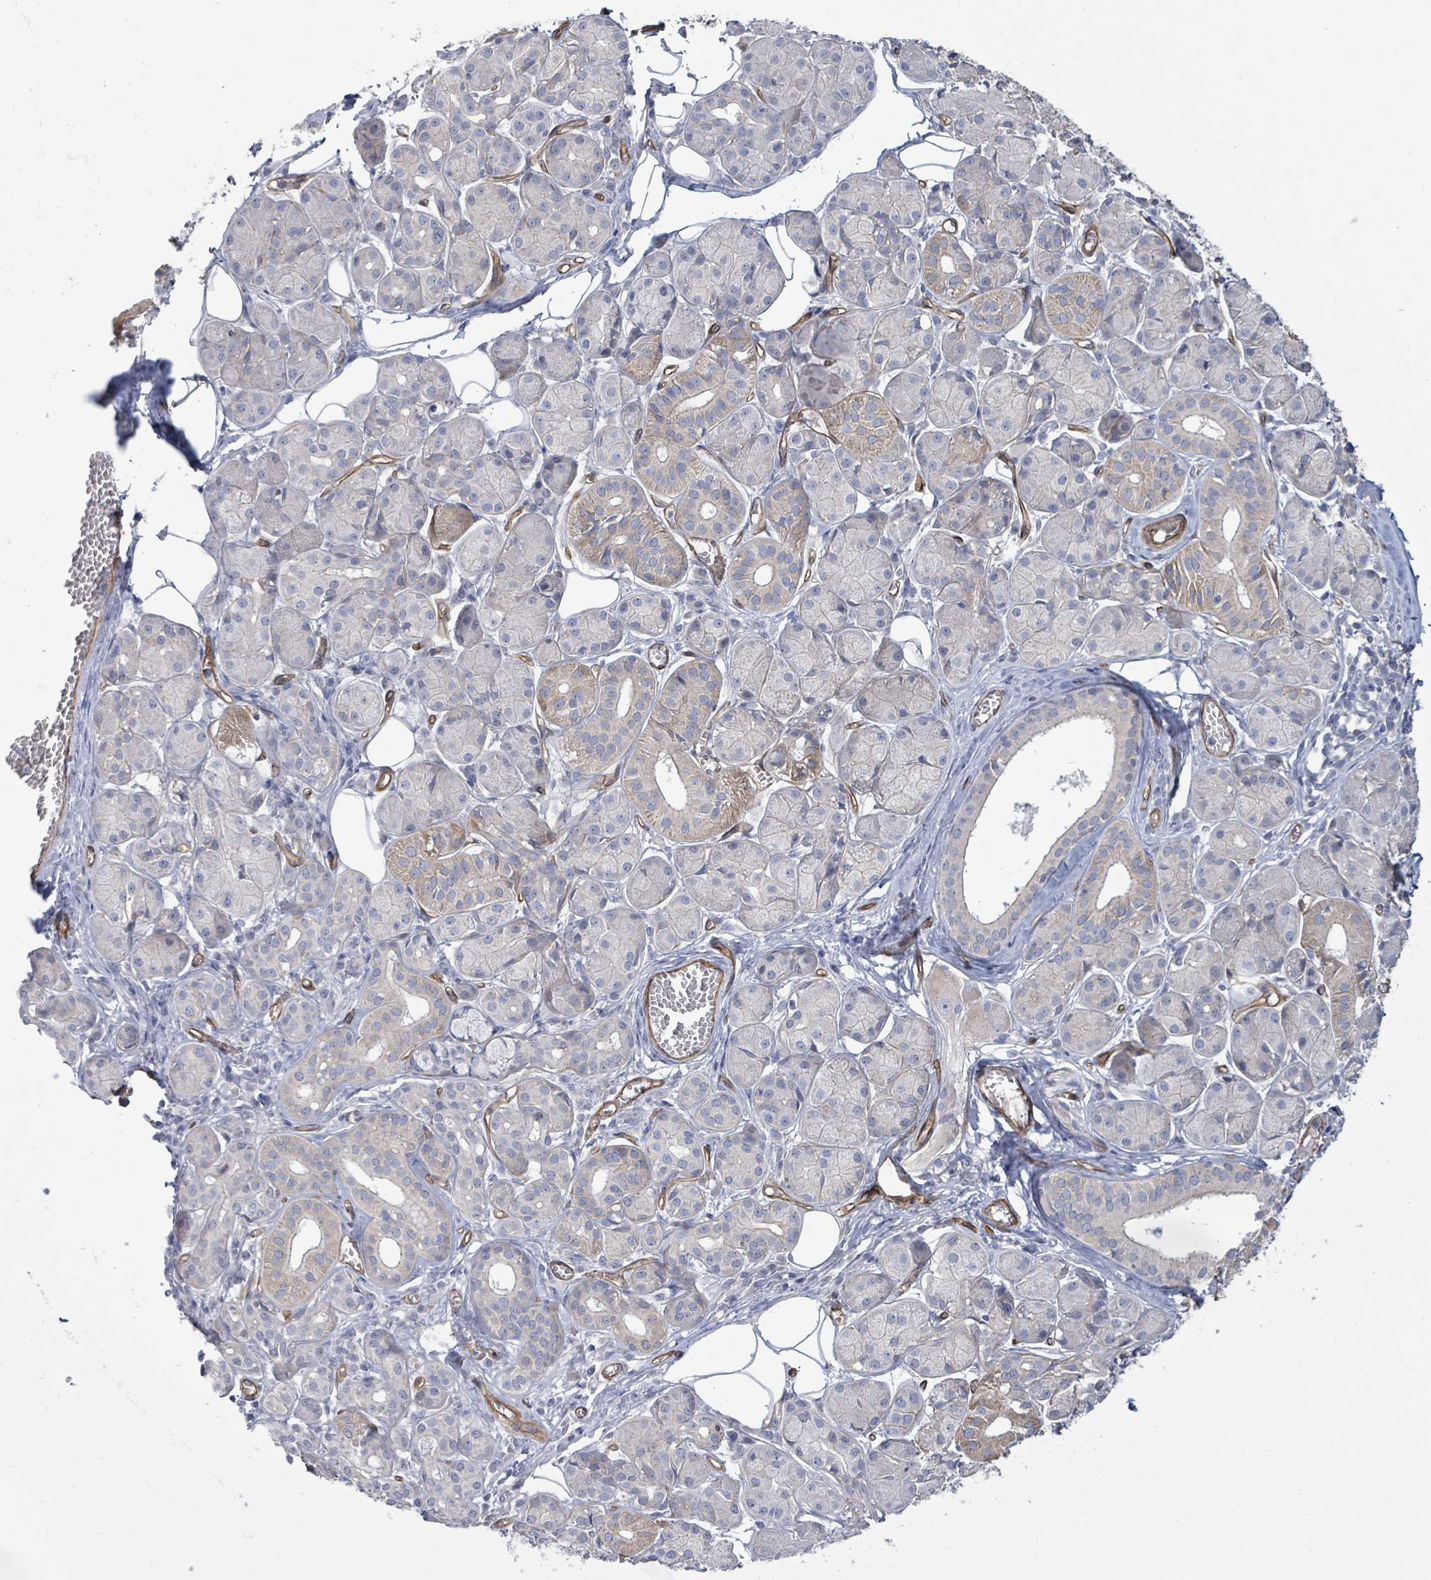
{"staining": {"intensity": "moderate", "quantity": "<25%", "location": "cytoplasmic/membranous"}, "tissue": "salivary gland", "cell_type": "Glandular cells", "image_type": "normal", "snomed": [{"axis": "morphology", "description": "Squamous cell carcinoma, NOS"}, {"axis": "topography", "description": "Skin"}, {"axis": "topography", "description": "Head-Neck"}], "caption": "The immunohistochemical stain highlights moderate cytoplasmic/membranous expression in glandular cells of normal salivary gland.", "gene": "KANK3", "patient": {"sex": "male", "age": 80}}